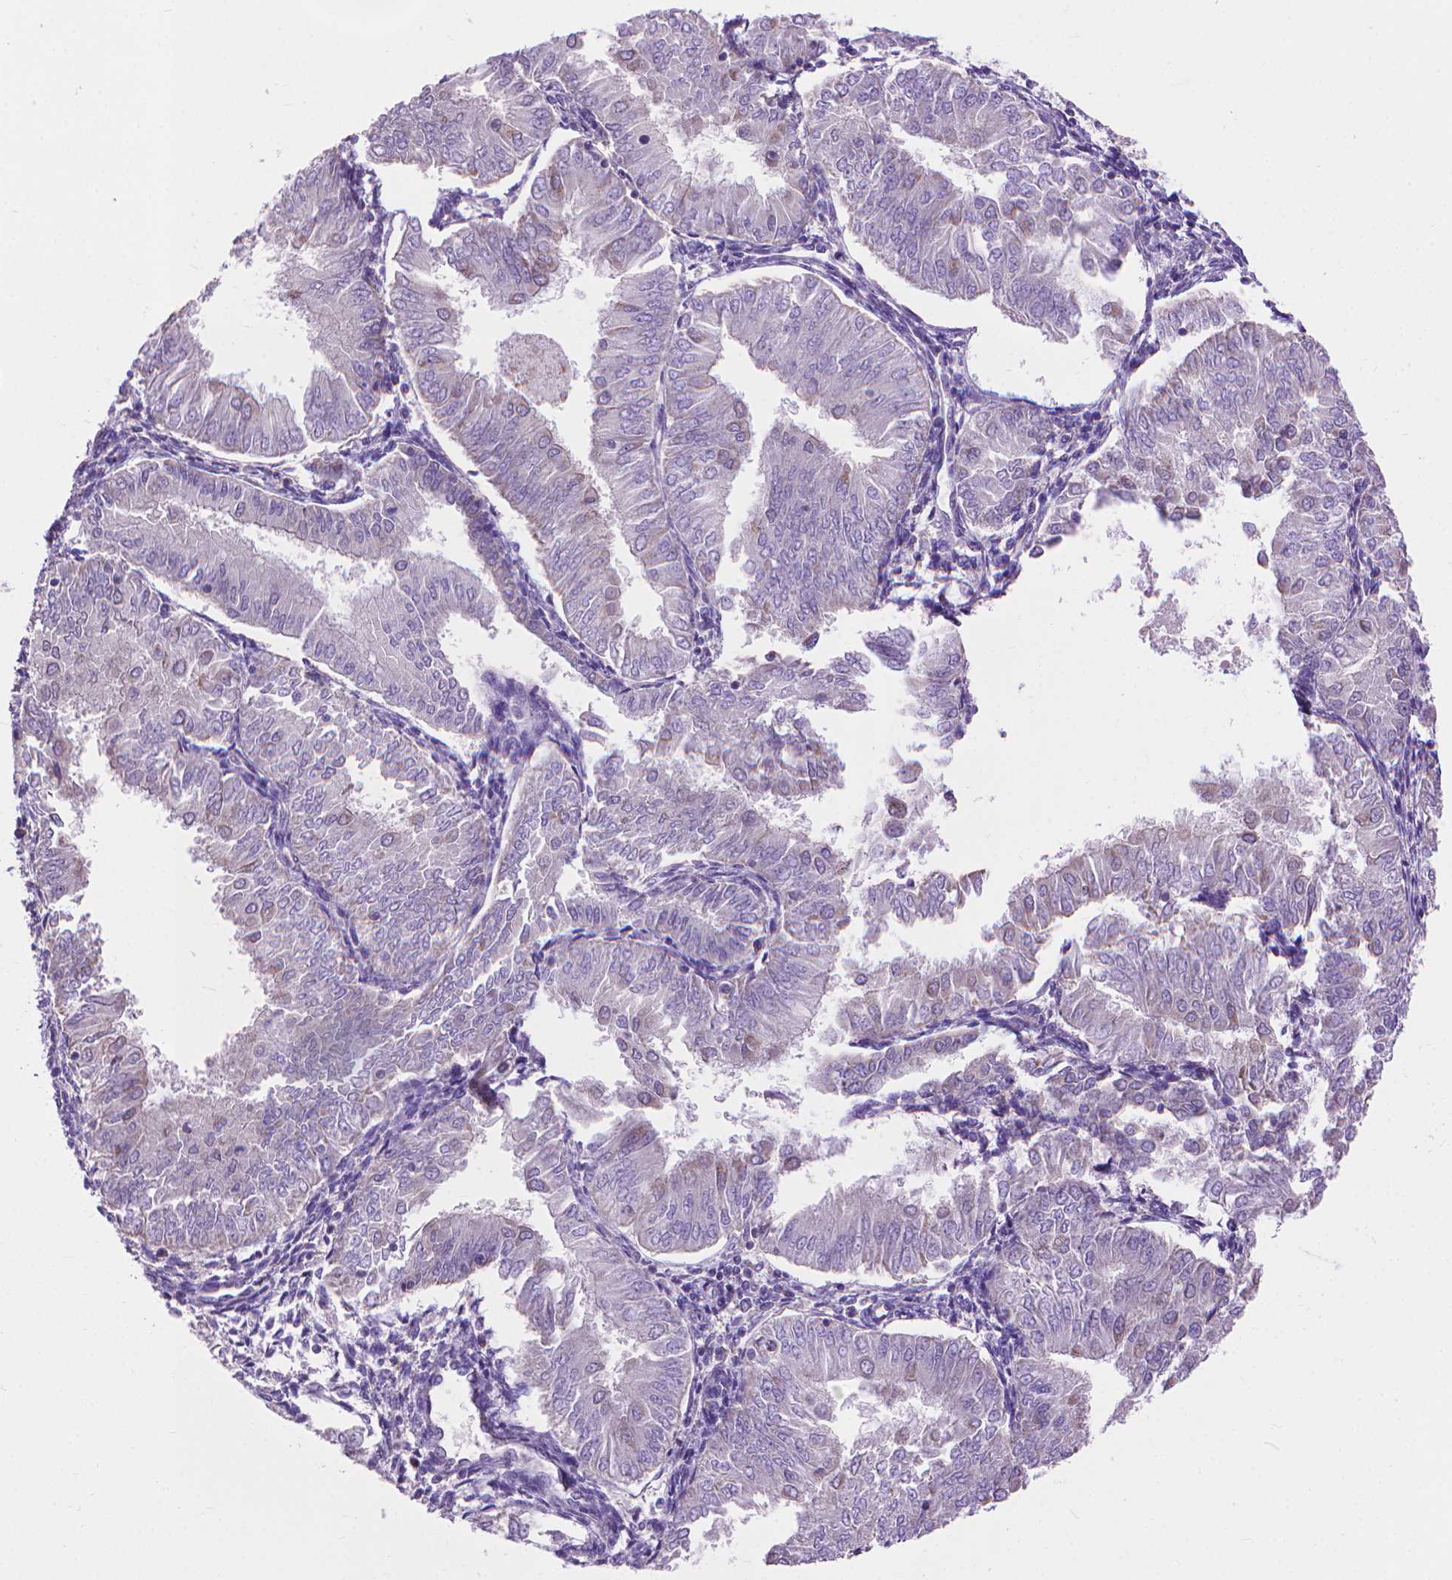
{"staining": {"intensity": "negative", "quantity": "none", "location": "none"}, "tissue": "endometrial cancer", "cell_type": "Tumor cells", "image_type": "cancer", "snomed": [{"axis": "morphology", "description": "Adenocarcinoma, NOS"}, {"axis": "topography", "description": "Endometrium"}], "caption": "Protein analysis of endometrial cancer shows no significant staining in tumor cells. Brightfield microscopy of immunohistochemistry (IHC) stained with DAB (brown) and hematoxylin (blue), captured at high magnification.", "gene": "SYN1", "patient": {"sex": "female", "age": 53}}